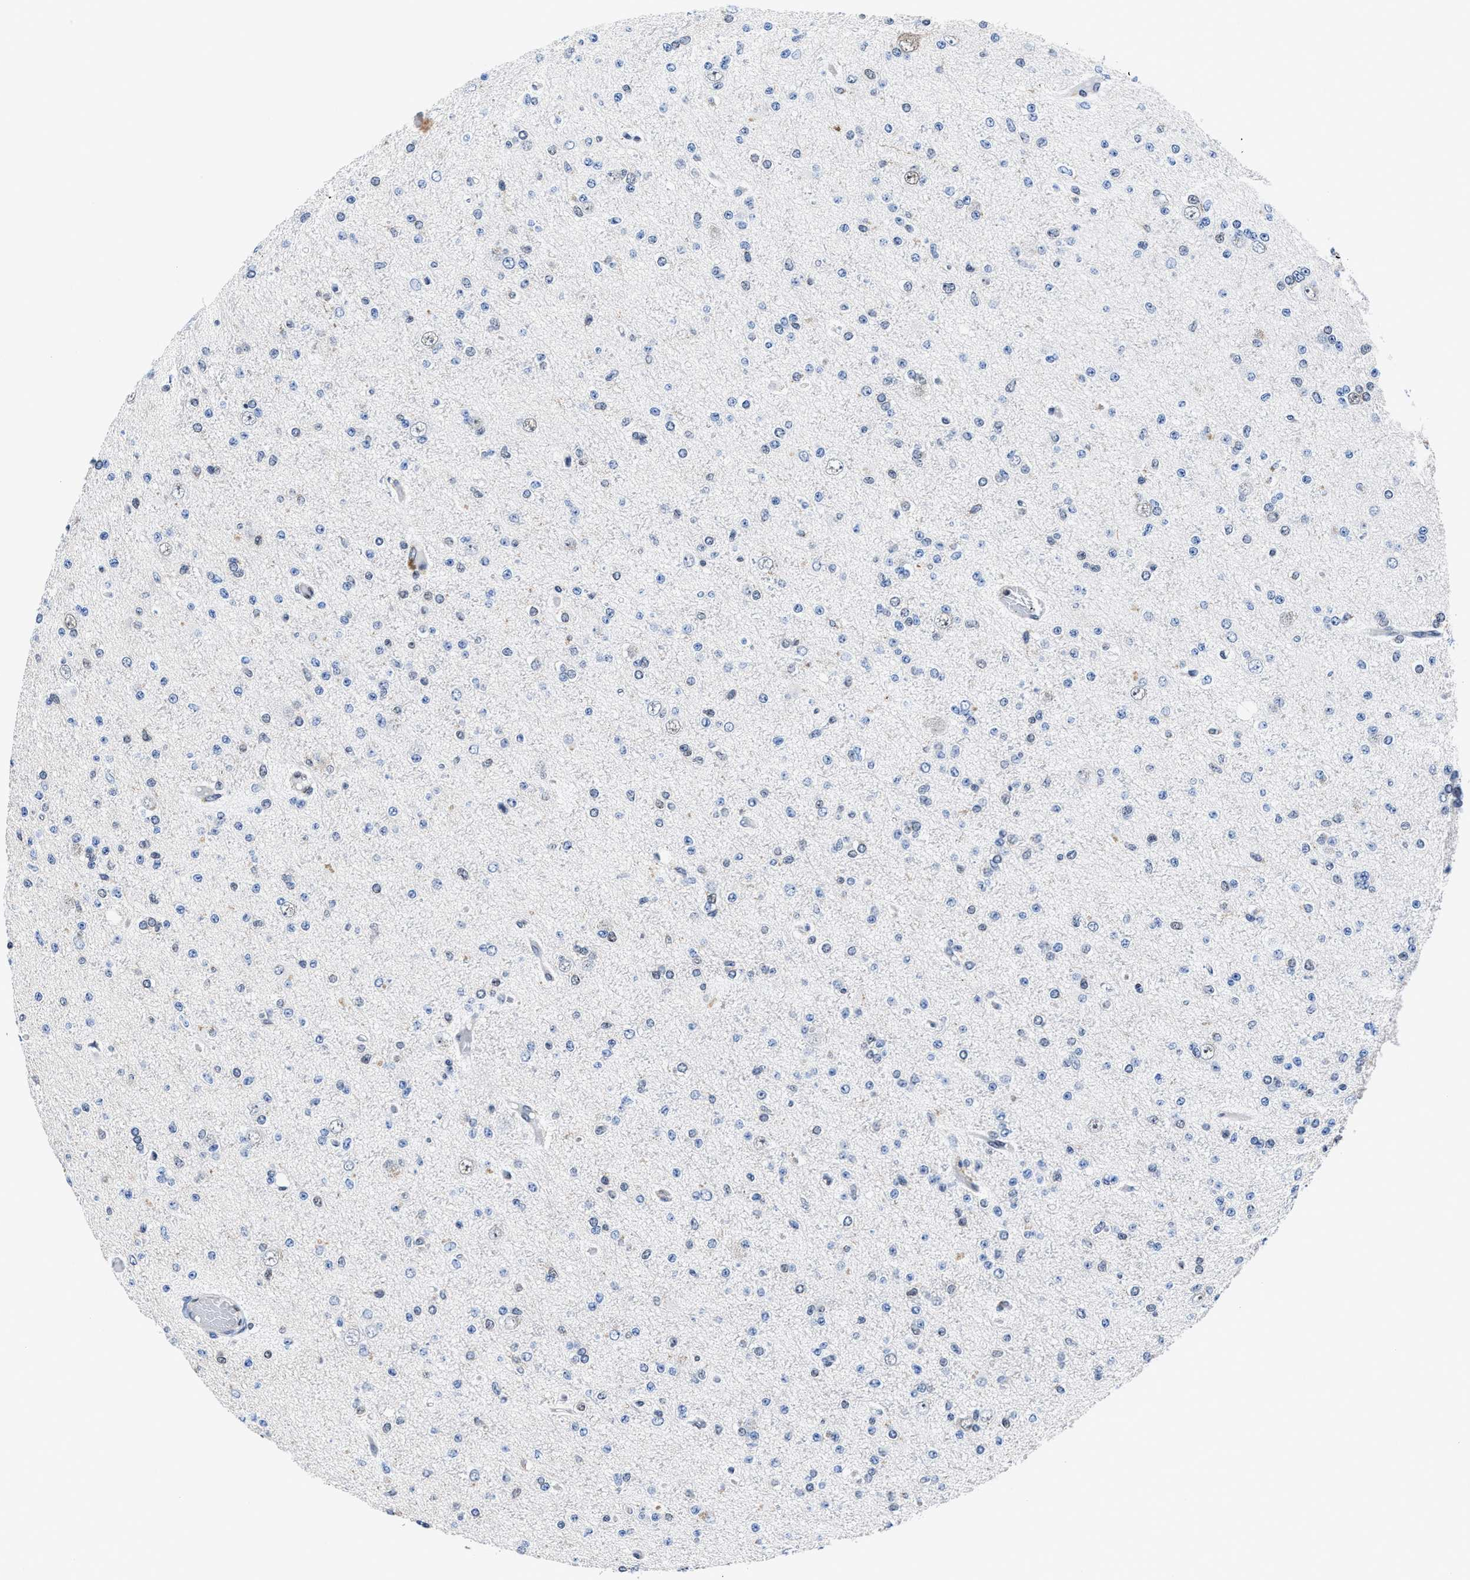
{"staining": {"intensity": "negative", "quantity": "none", "location": "none"}, "tissue": "glioma", "cell_type": "Tumor cells", "image_type": "cancer", "snomed": [{"axis": "morphology", "description": "Glioma, malignant, Low grade"}, {"axis": "topography", "description": "Brain"}], "caption": "High power microscopy histopathology image of an immunohistochemistry (IHC) photomicrograph of malignant glioma (low-grade), revealing no significant expression in tumor cells.", "gene": "ACLY", "patient": {"sex": "female", "age": 22}}